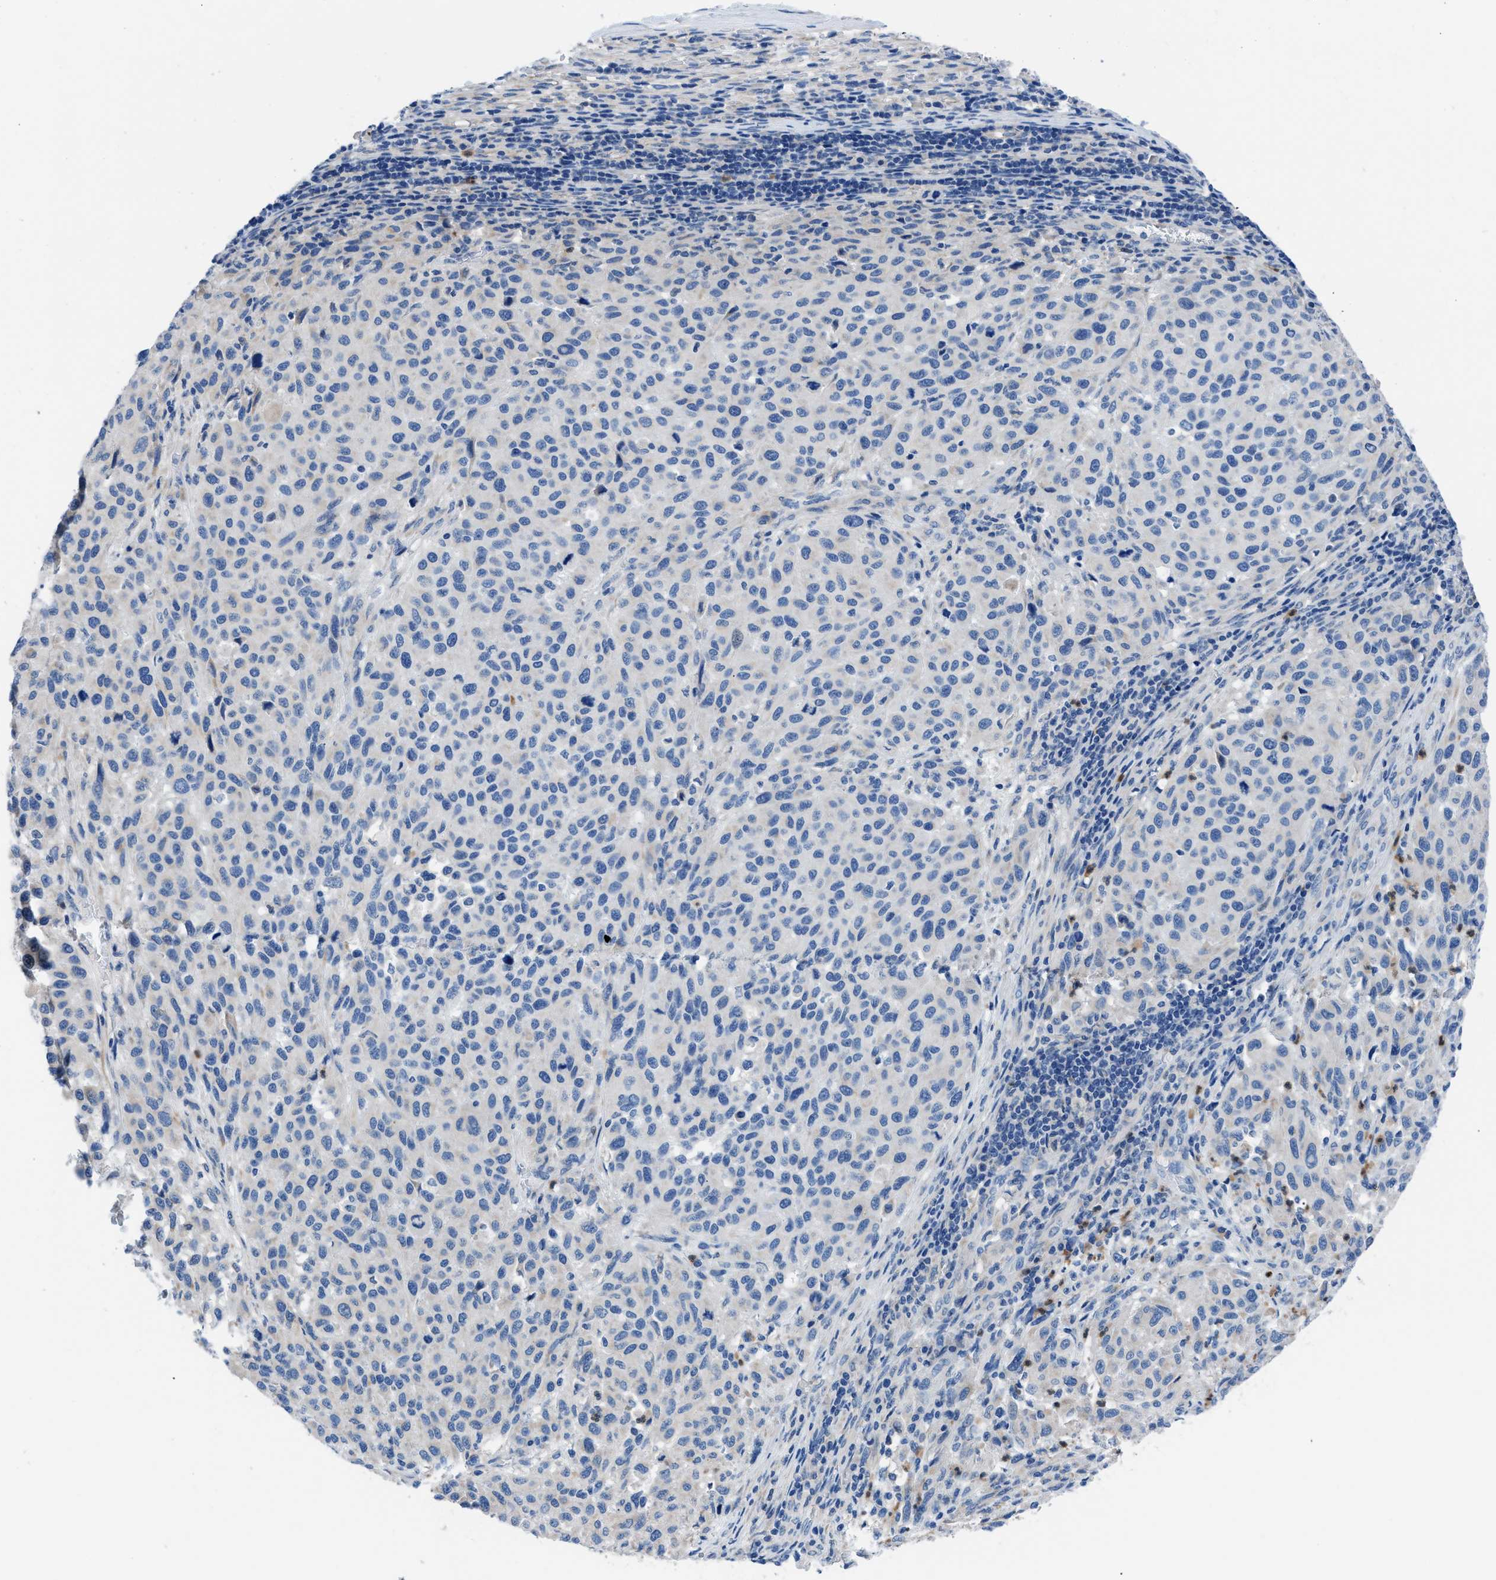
{"staining": {"intensity": "negative", "quantity": "none", "location": "none"}, "tissue": "melanoma", "cell_type": "Tumor cells", "image_type": "cancer", "snomed": [{"axis": "morphology", "description": "Malignant melanoma, Metastatic site"}, {"axis": "topography", "description": "Lymph node"}], "caption": "Immunohistochemistry (IHC) of human melanoma demonstrates no expression in tumor cells. (Brightfield microscopy of DAB (3,3'-diaminobenzidine) IHC at high magnification).", "gene": "ITPR1", "patient": {"sex": "male", "age": 61}}